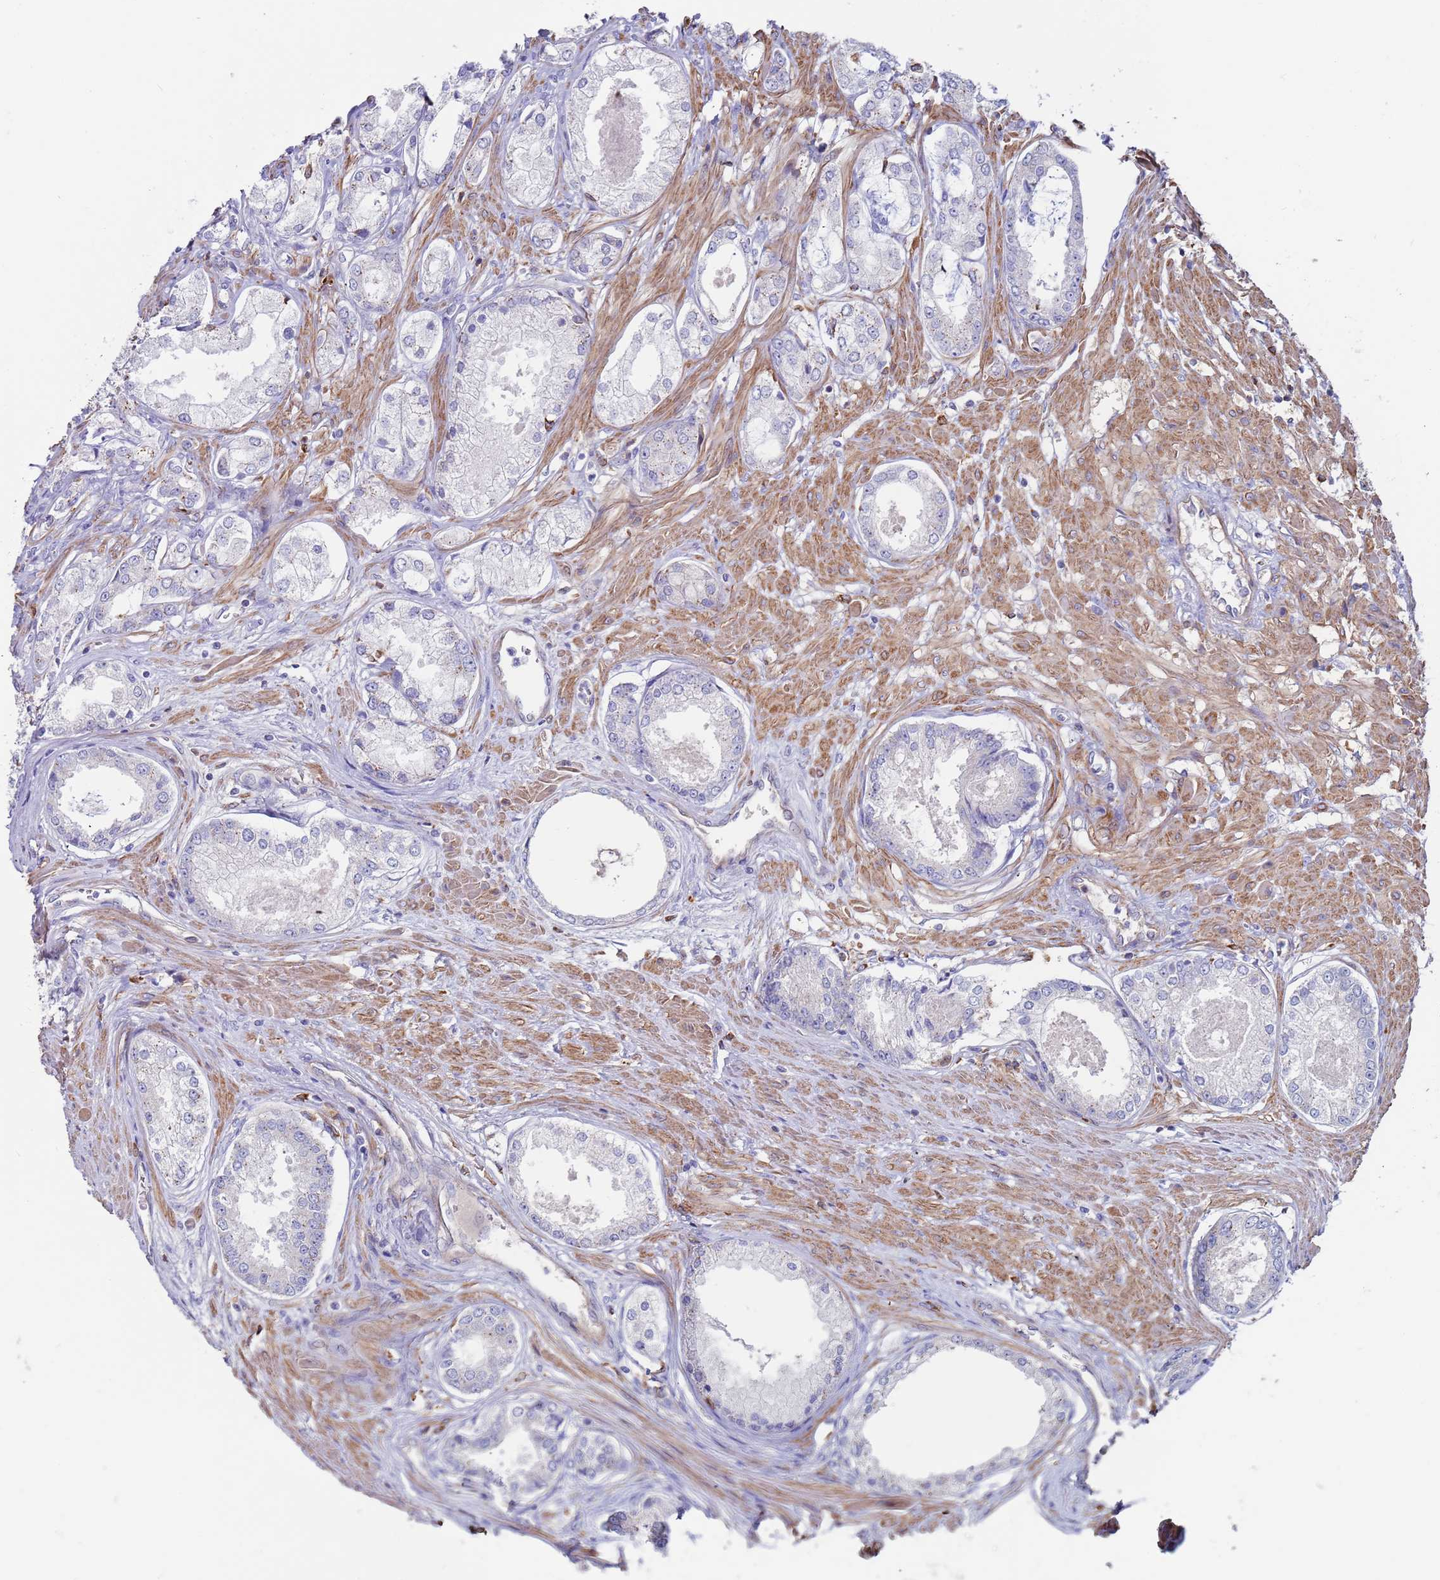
{"staining": {"intensity": "weak", "quantity": "<25%", "location": "cytoplasmic/membranous"}, "tissue": "prostate cancer", "cell_type": "Tumor cells", "image_type": "cancer", "snomed": [{"axis": "morphology", "description": "Adenocarcinoma, Low grade"}, {"axis": "topography", "description": "Prostate"}], "caption": "This is an immunohistochemistry image of prostate low-grade adenocarcinoma. There is no positivity in tumor cells.", "gene": "GREB1L", "patient": {"sex": "male", "age": 68}}